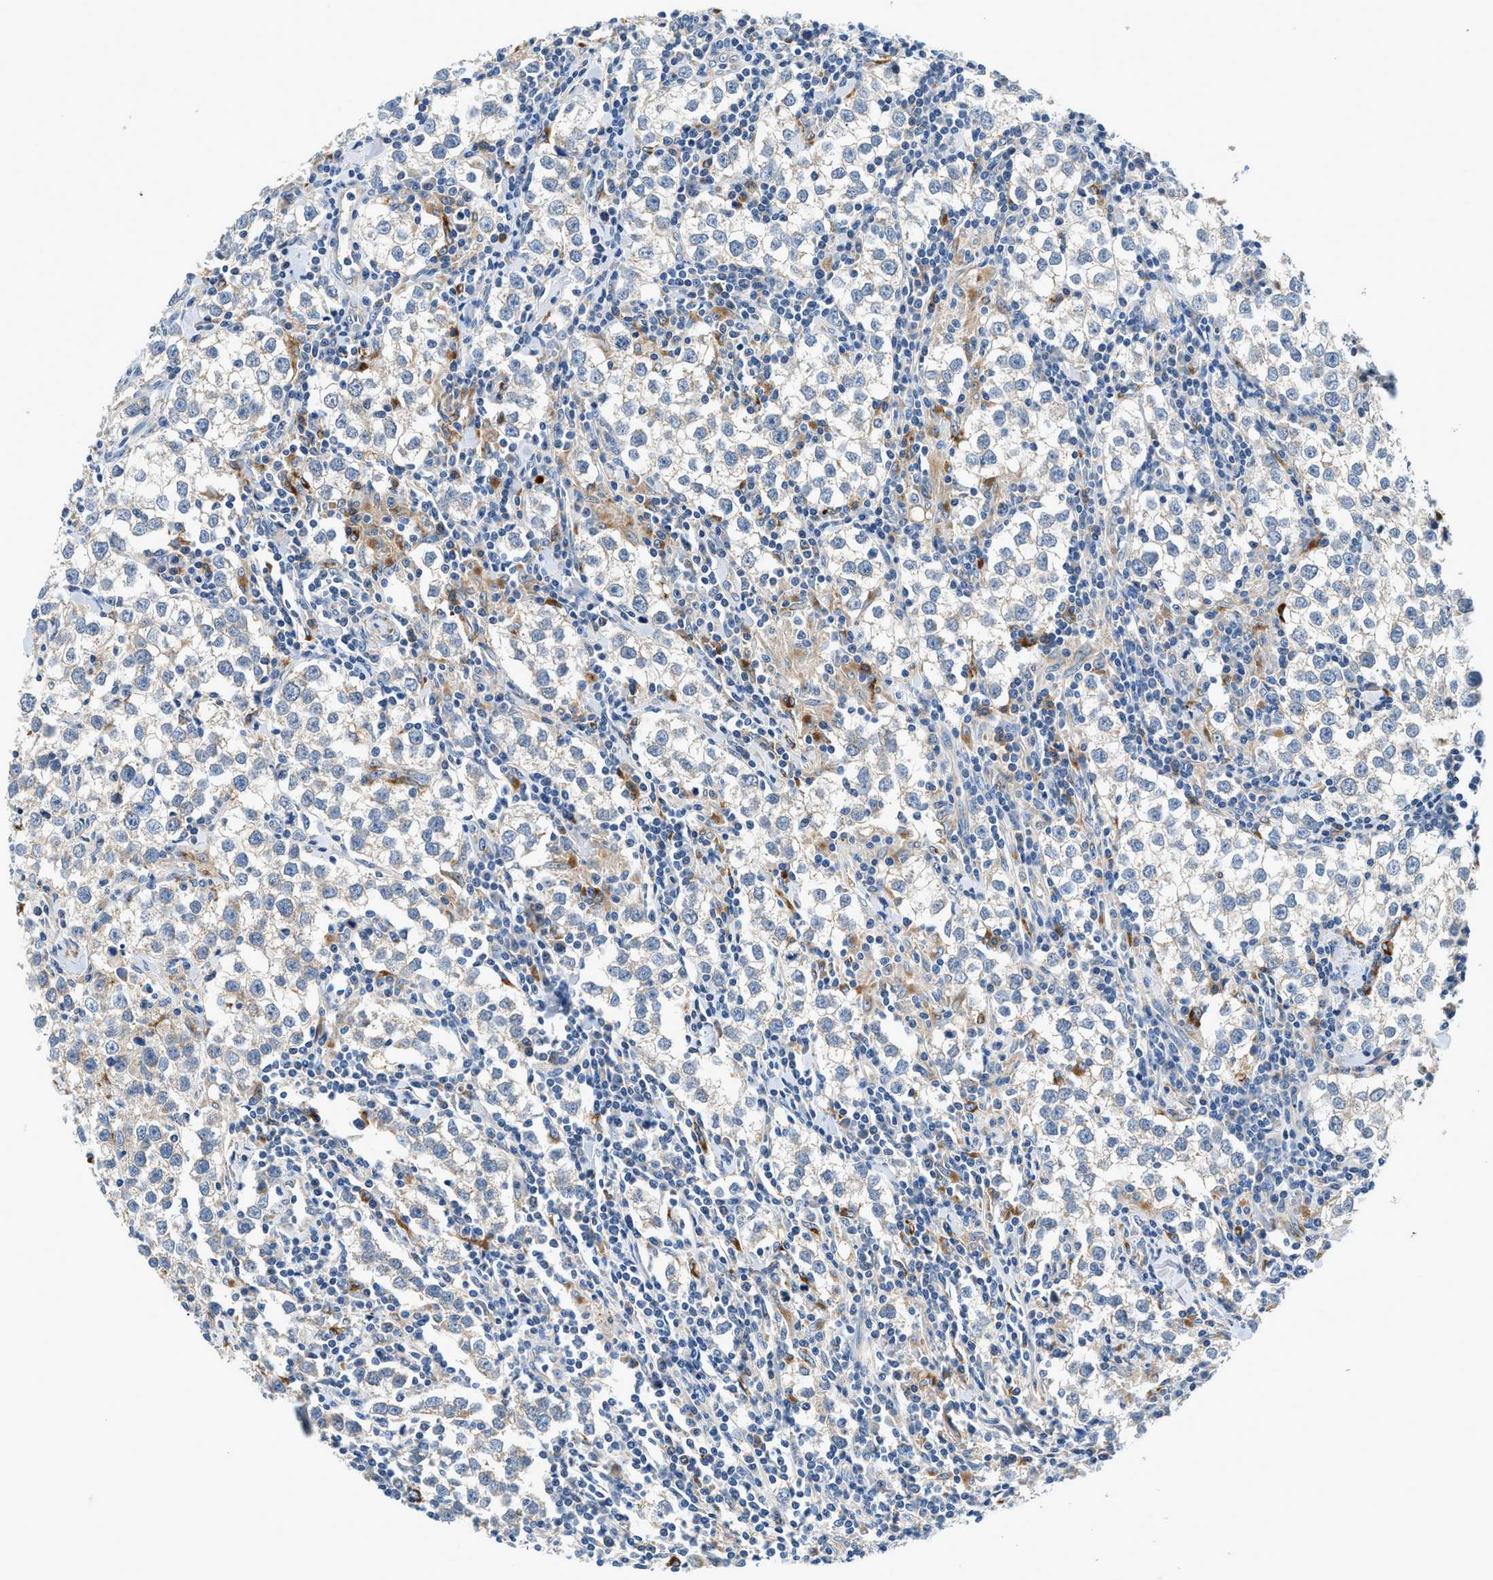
{"staining": {"intensity": "negative", "quantity": "none", "location": "none"}, "tissue": "testis cancer", "cell_type": "Tumor cells", "image_type": "cancer", "snomed": [{"axis": "morphology", "description": "Seminoma, NOS"}, {"axis": "morphology", "description": "Carcinoma, Embryonal, NOS"}, {"axis": "topography", "description": "Testis"}], "caption": "Immunohistochemistry (IHC) of testis cancer demonstrates no expression in tumor cells.", "gene": "ADGRE3", "patient": {"sex": "male", "age": 36}}